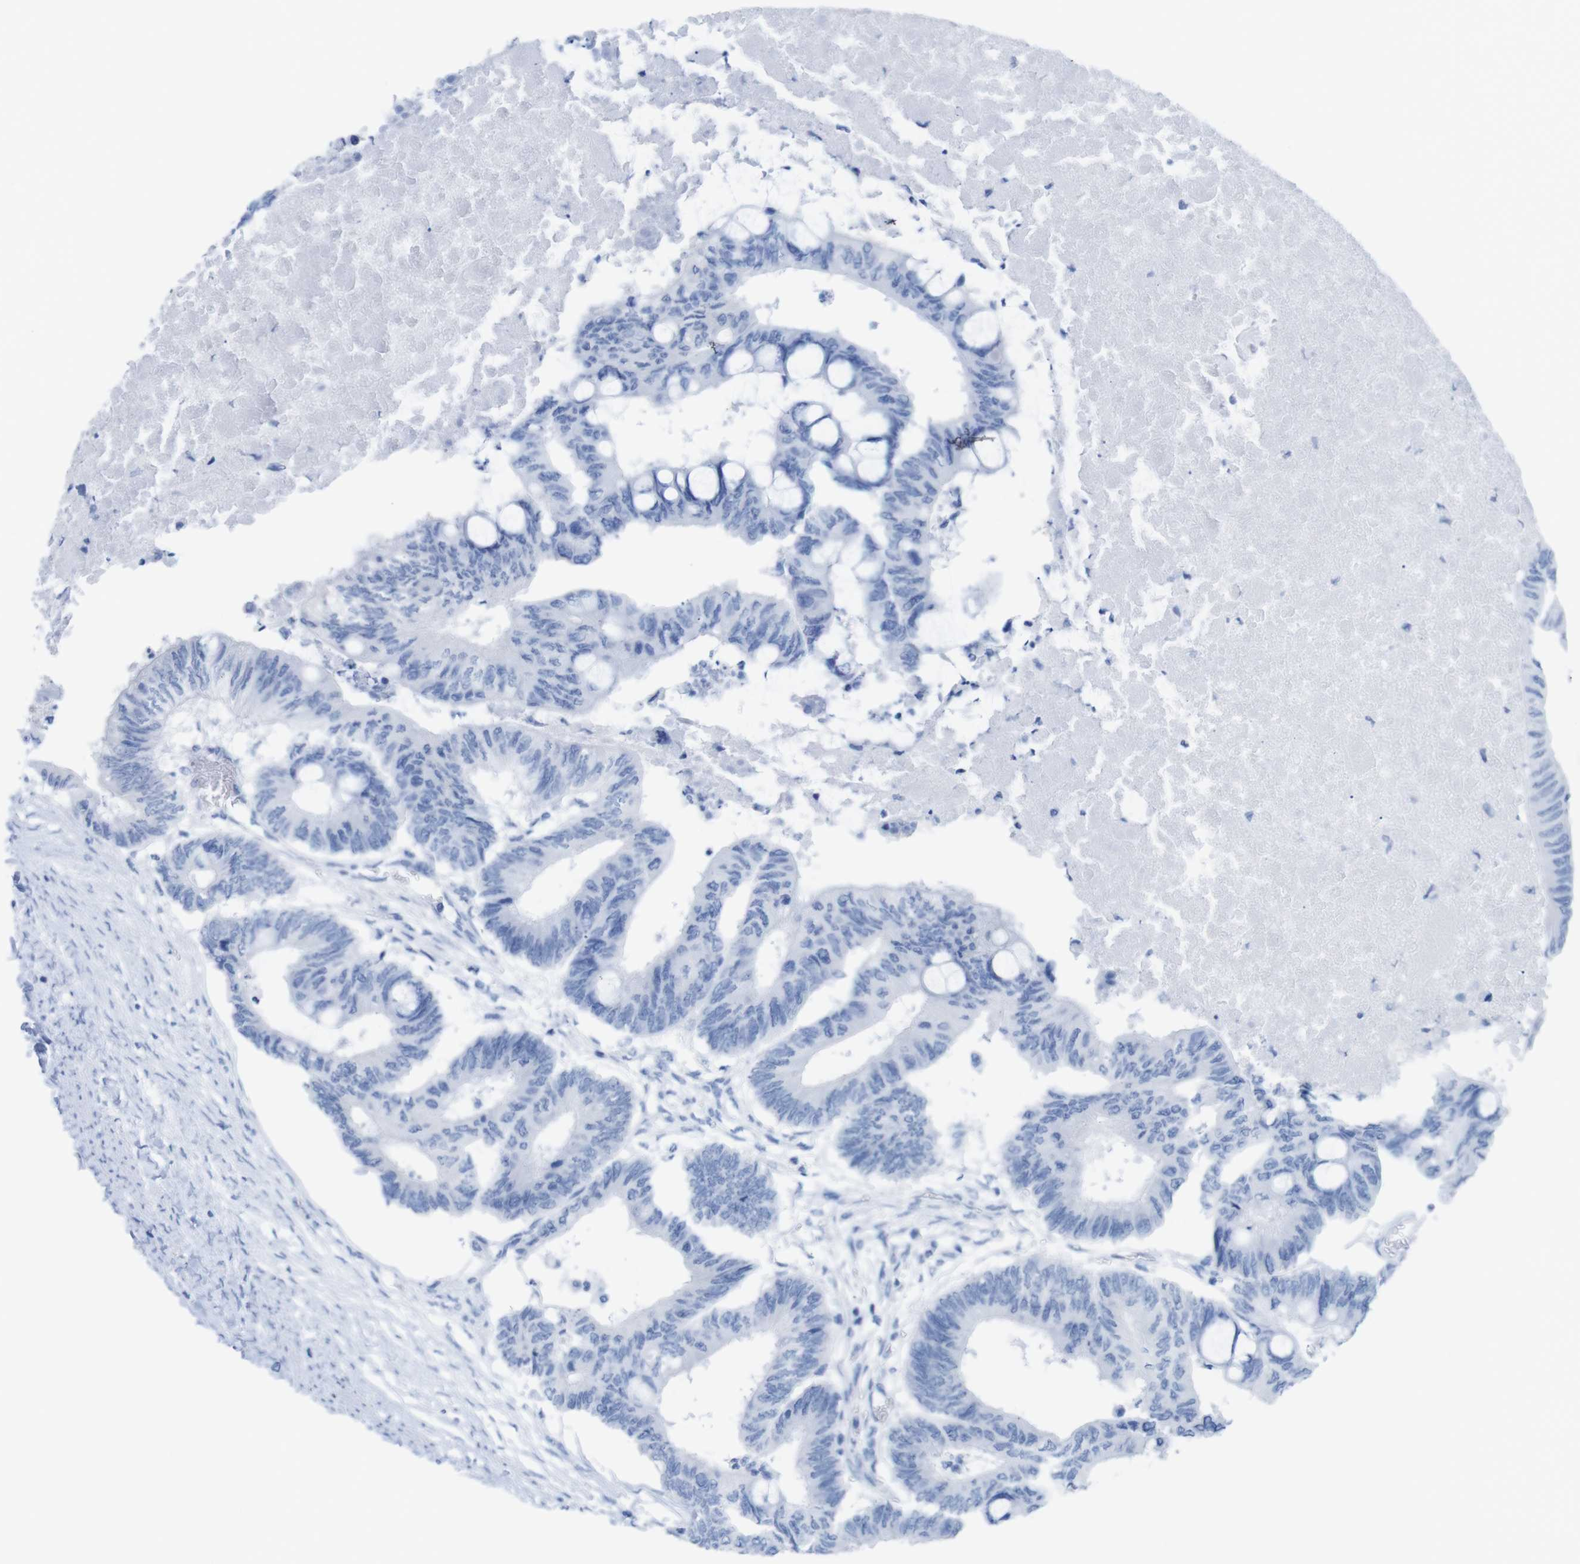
{"staining": {"intensity": "negative", "quantity": "none", "location": "none"}, "tissue": "colorectal cancer", "cell_type": "Tumor cells", "image_type": "cancer", "snomed": [{"axis": "morphology", "description": "Normal tissue, NOS"}, {"axis": "morphology", "description": "Adenocarcinoma, NOS"}, {"axis": "topography", "description": "Rectum"}, {"axis": "topography", "description": "Peripheral nerve tissue"}], "caption": "High power microscopy photomicrograph of an immunohistochemistry (IHC) photomicrograph of colorectal cancer, revealing no significant expression in tumor cells. (IHC, brightfield microscopy, high magnification).", "gene": "MYH7", "patient": {"sex": "male", "age": 92}}